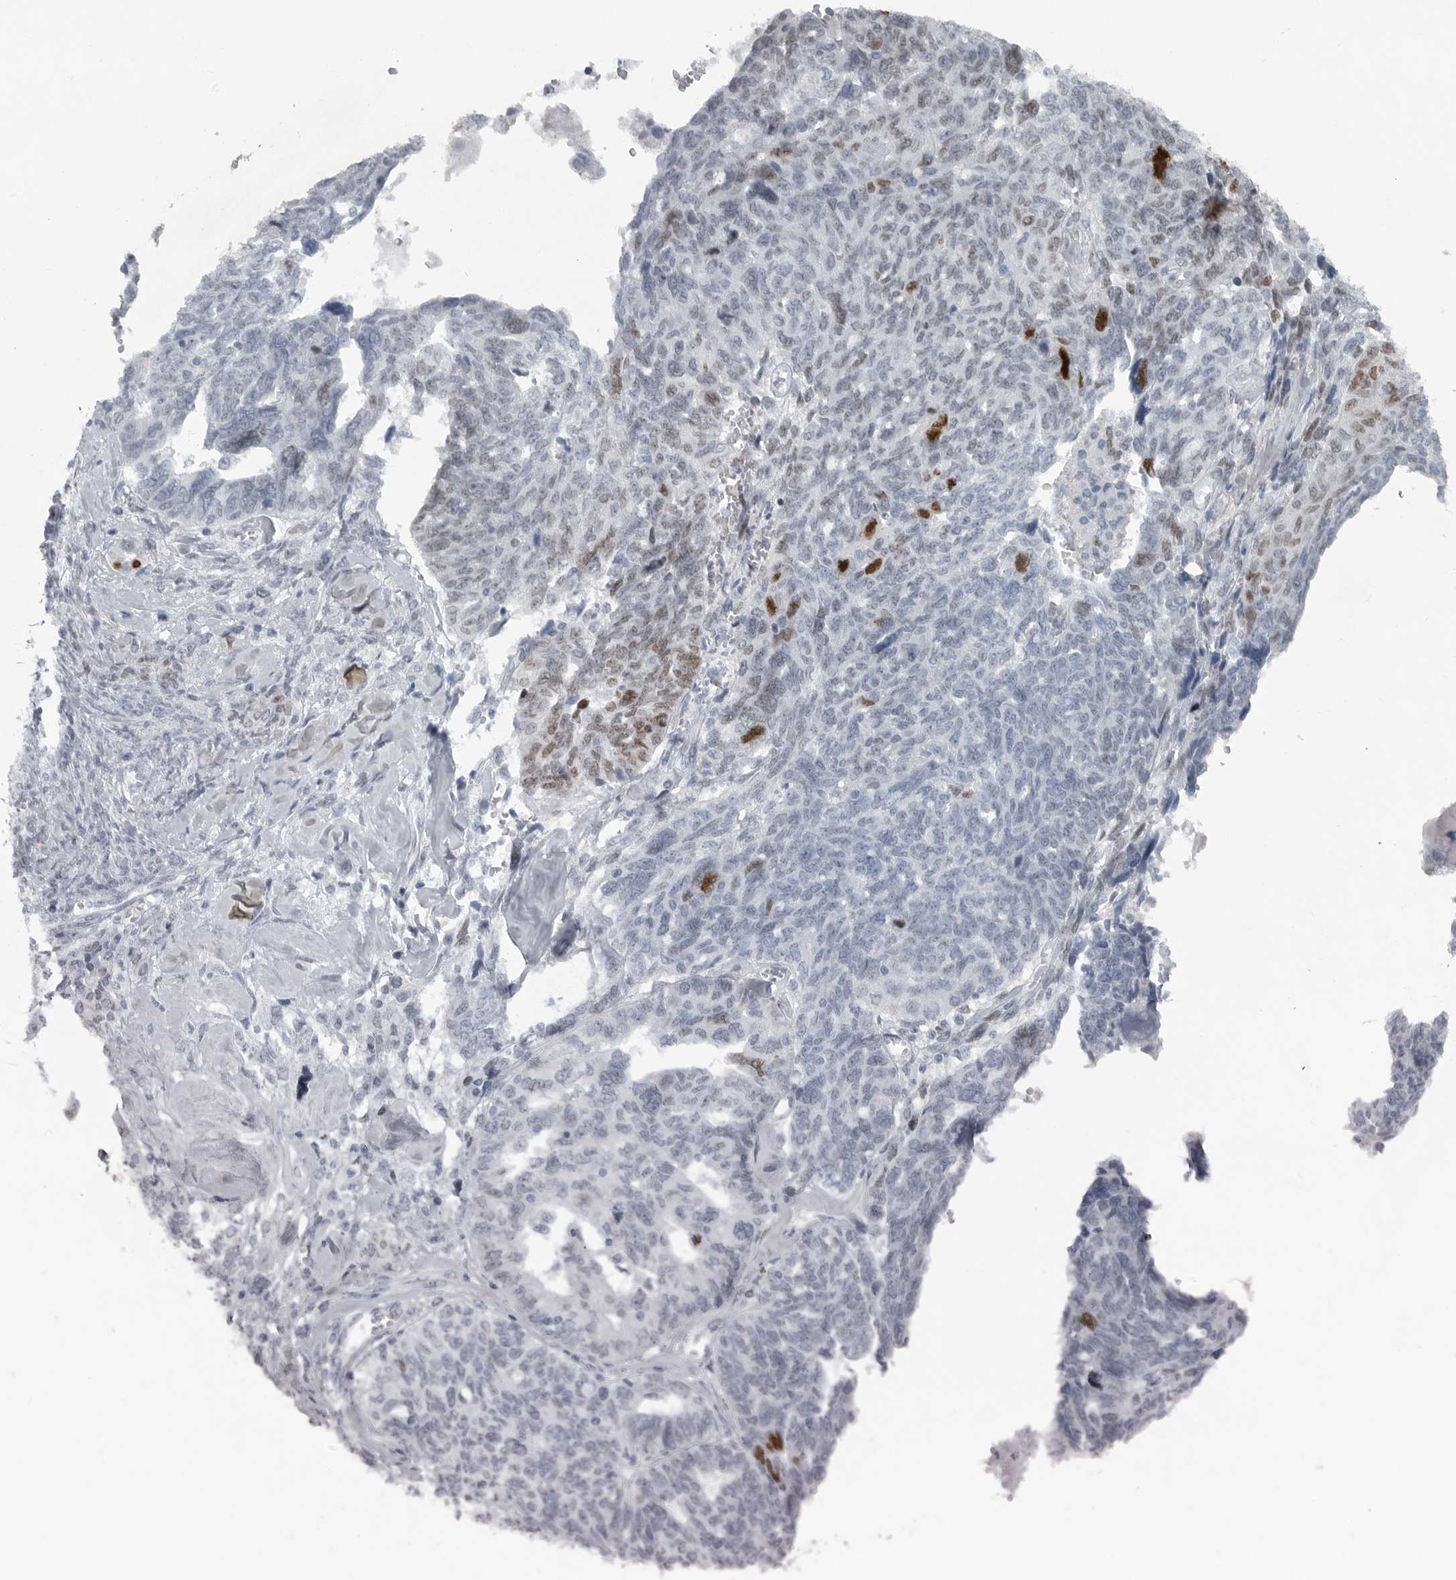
{"staining": {"intensity": "moderate", "quantity": "<25%", "location": "nuclear"}, "tissue": "ovarian cancer", "cell_type": "Tumor cells", "image_type": "cancer", "snomed": [{"axis": "morphology", "description": "Cystadenocarcinoma, serous, NOS"}, {"axis": "topography", "description": "Ovary"}], "caption": "Ovarian cancer (serous cystadenocarcinoma) stained for a protein (brown) shows moderate nuclear positive expression in about <25% of tumor cells.", "gene": "HMGN3", "patient": {"sex": "female", "age": 79}}